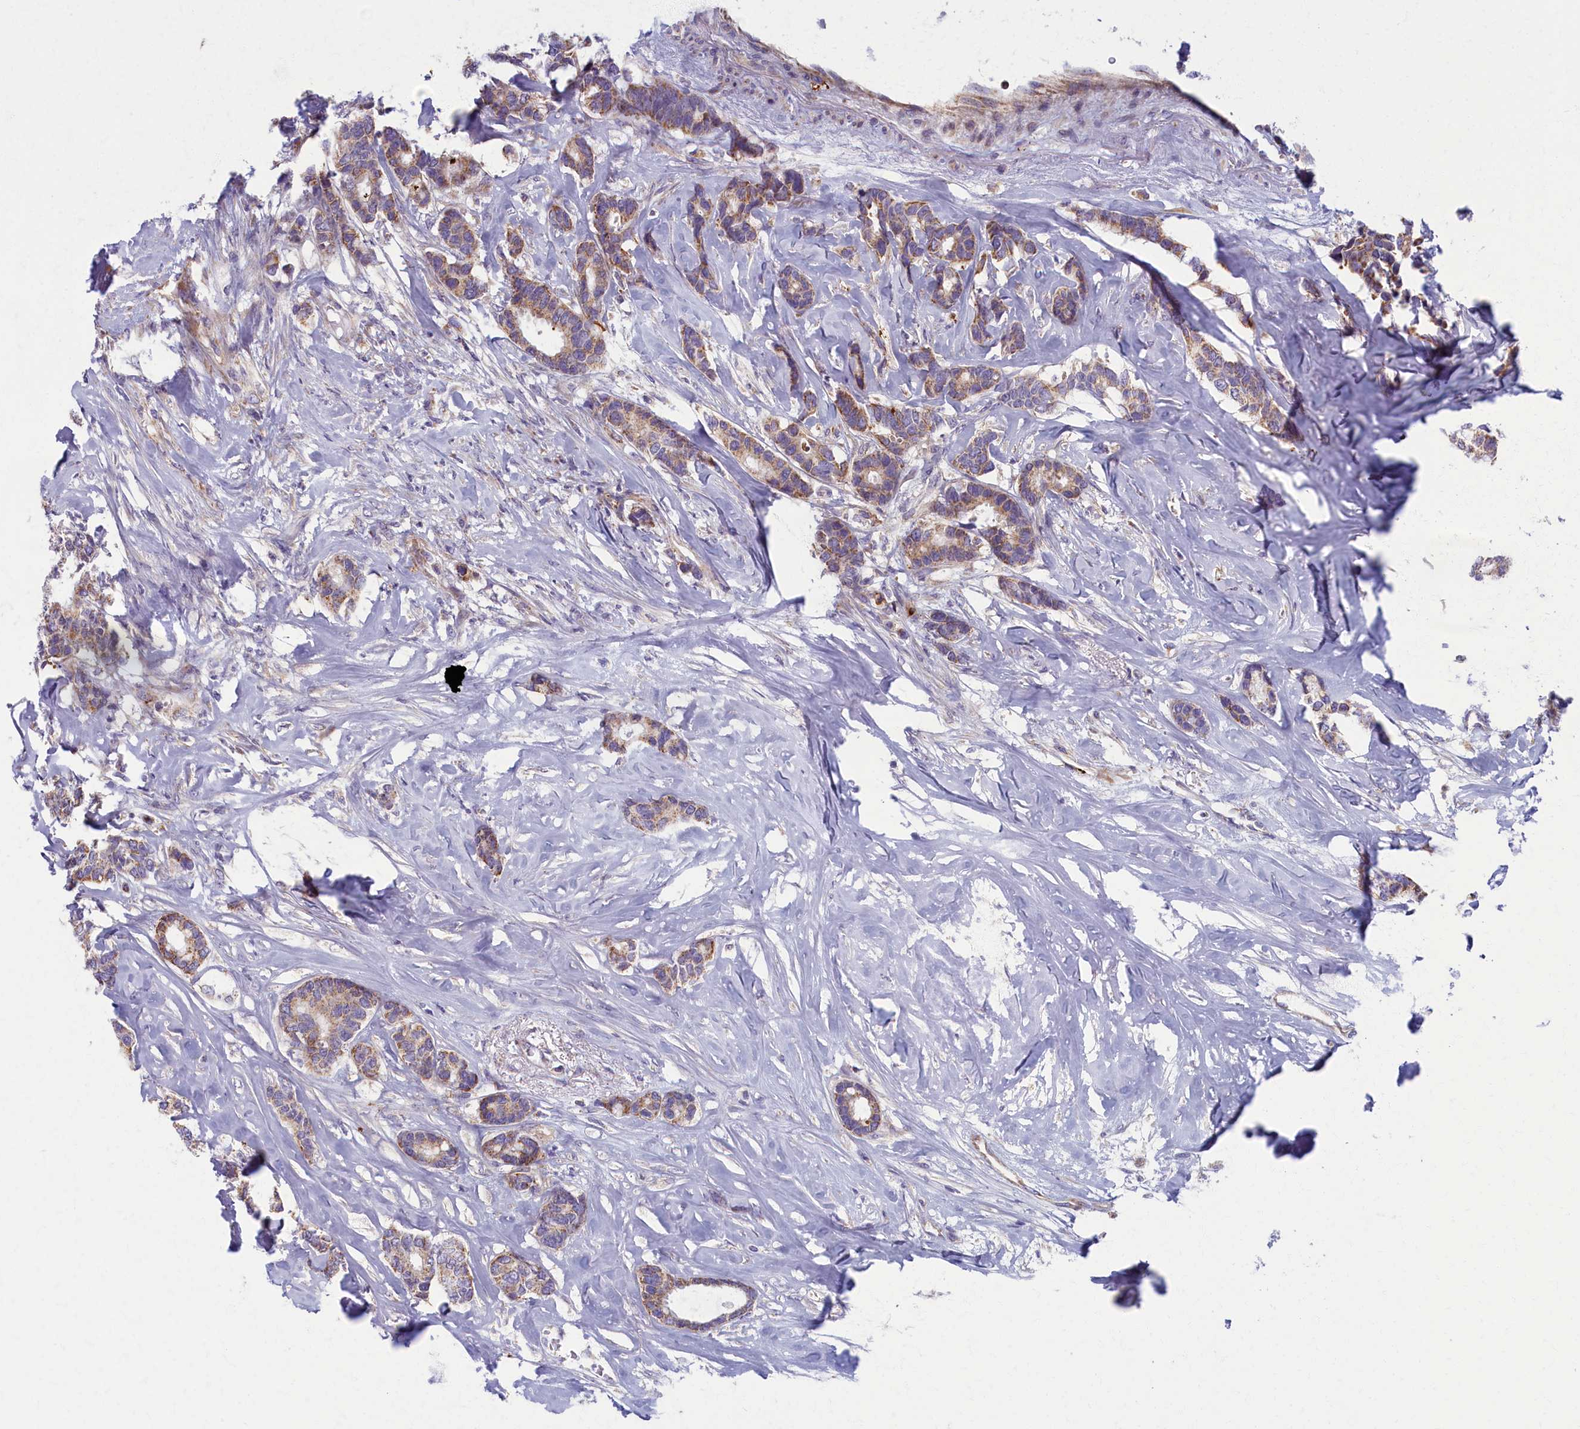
{"staining": {"intensity": "moderate", "quantity": ">75%", "location": "cytoplasmic/membranous"}, "tissue": "breast cancer", "cell_type": "Tumor cells", "image_type": "cancer", "snomed": [{"axis": "morphology", "description": "Duct carcinoma"}, {"axis": "topography", "description": "Breast"}], "caption": "DAB immunohistochemical staining of human breast cancer shows moderate cytoplasmic/membranous protein positivity in about >75% of tumor cells.", "gene": "MRPS25", "patient": {"sex": "female", "age": 87}}